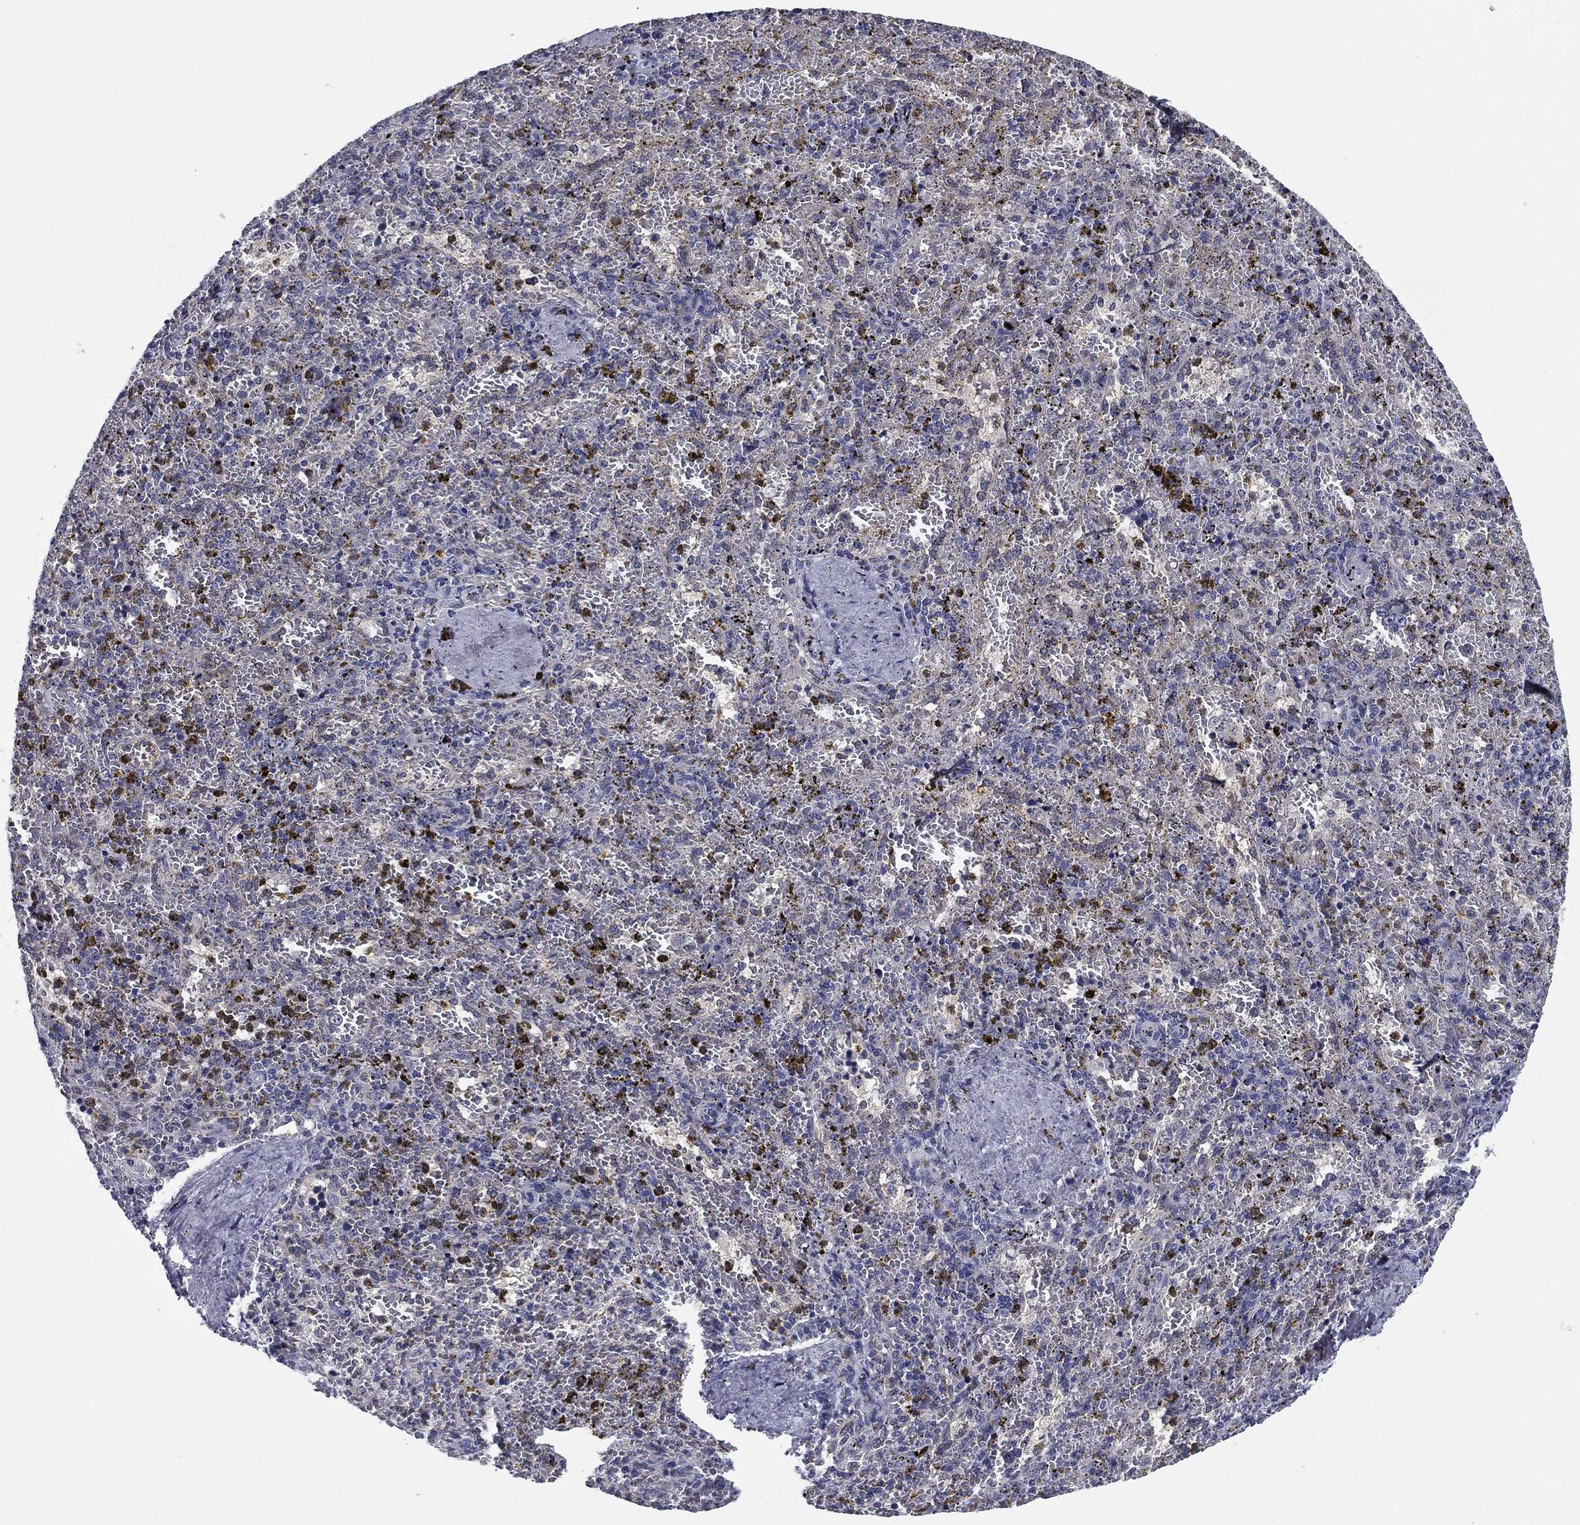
{"staining": {"intensity": "negative", "quantity": "none", "location": "none"}, "tissue": "spleen", "cell_type": "Cells in red pulp", "image_type": "normal", "snomed": [{"axis": "morphology", "description": "Normal tissue, NOS"}, {"axis": "topography", "description": "Spleen"}], "caption": "An image of spleen stained for a protein exhibits no brown staining in cells in red pulp. (DAB IHC visualized using brightfield microscopy, high magnification).", "gene": "REXO5", "patient": {"sex": "female", "age": 50}}